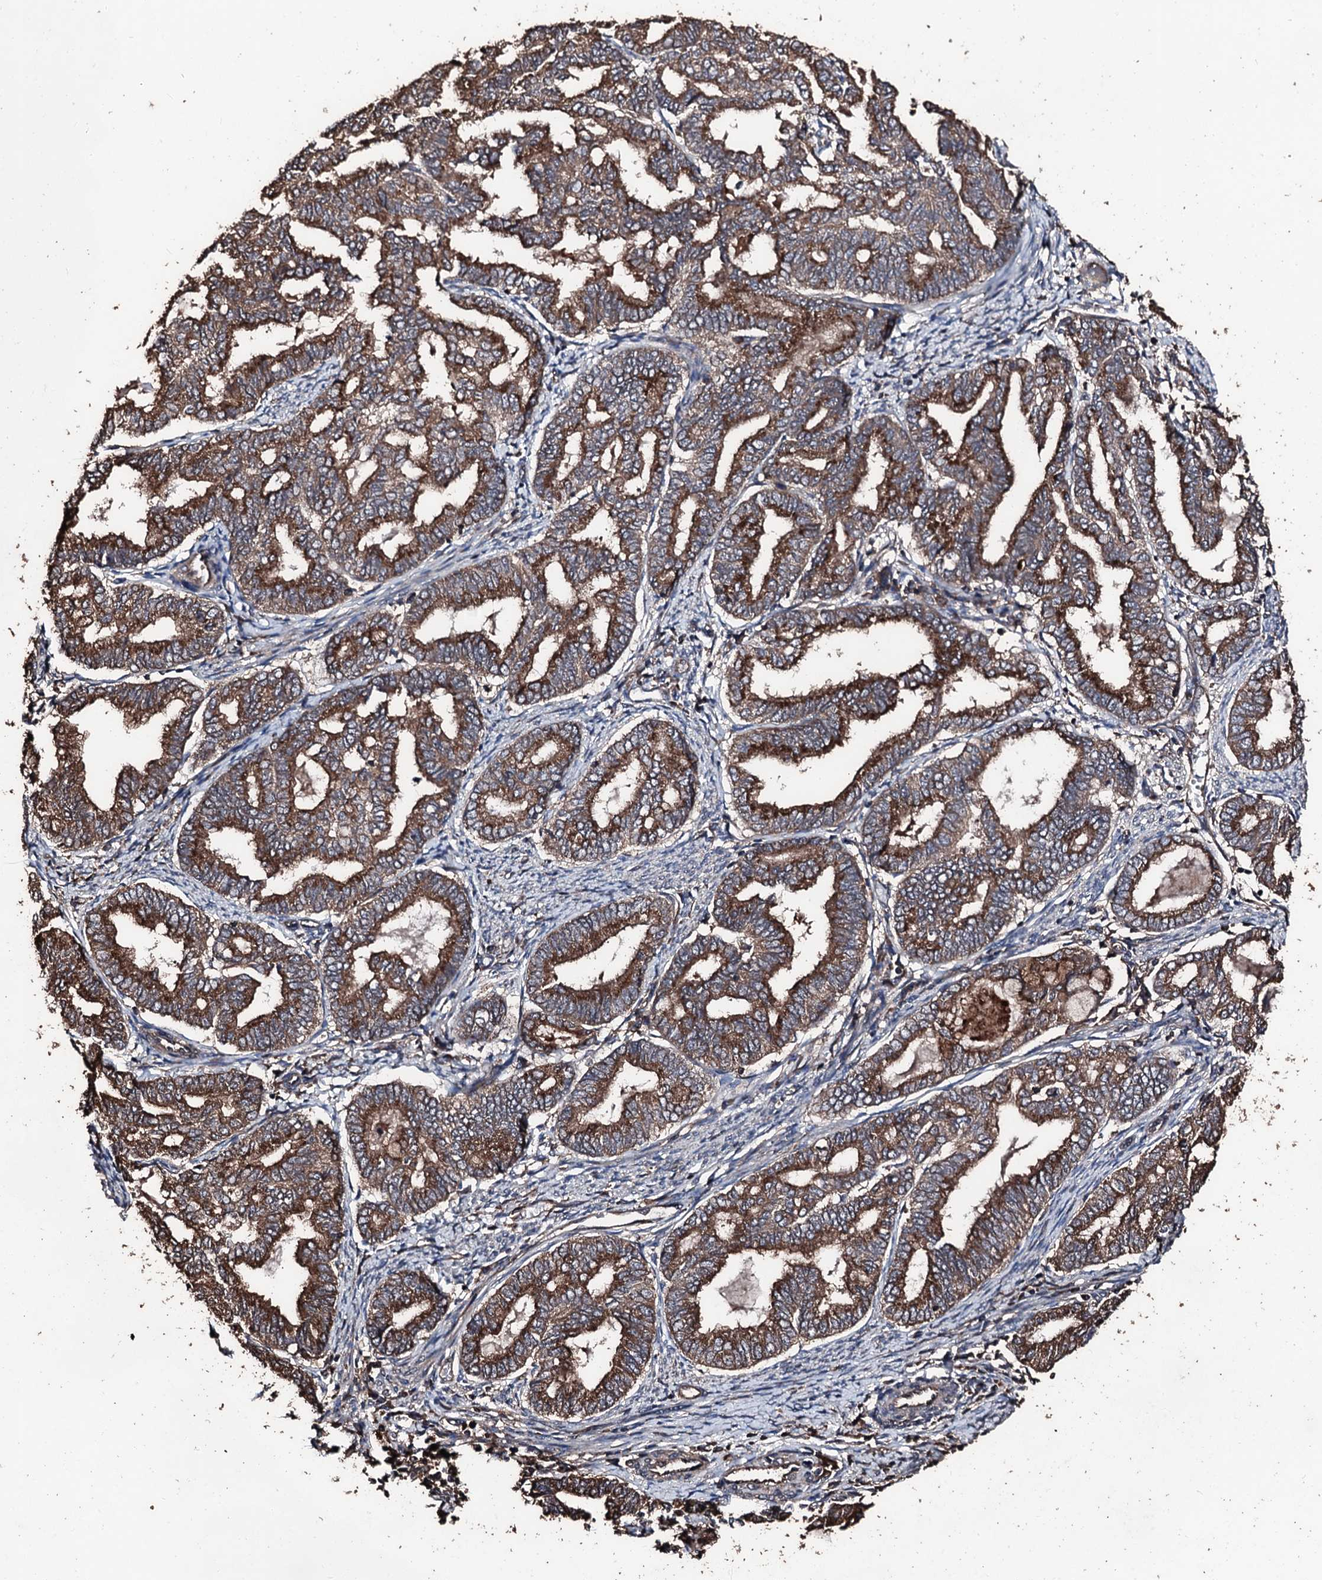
{"staining": {"intensity": "strong", "quantity": ">75%", "location": "cytoplasmic/membranous"}, "tissue": "endometrial cancer", "cell_type": "Tumor cells", "image_type": "cancer", "snomed": [{"axis": "morphology", "description": "Adenocarcinoma, NOS"}, {"axis": "topography", "description": "Endometrium"}], "caption": "Immunohistochemical staining of adenocarcinoma (endometrial) displays high levels of strong cytoplasmic/membranous protein staining in approximately >75% of tumor cells.", "gene": "KIF18A", "patient": {"sex": "female", "age": 79}}